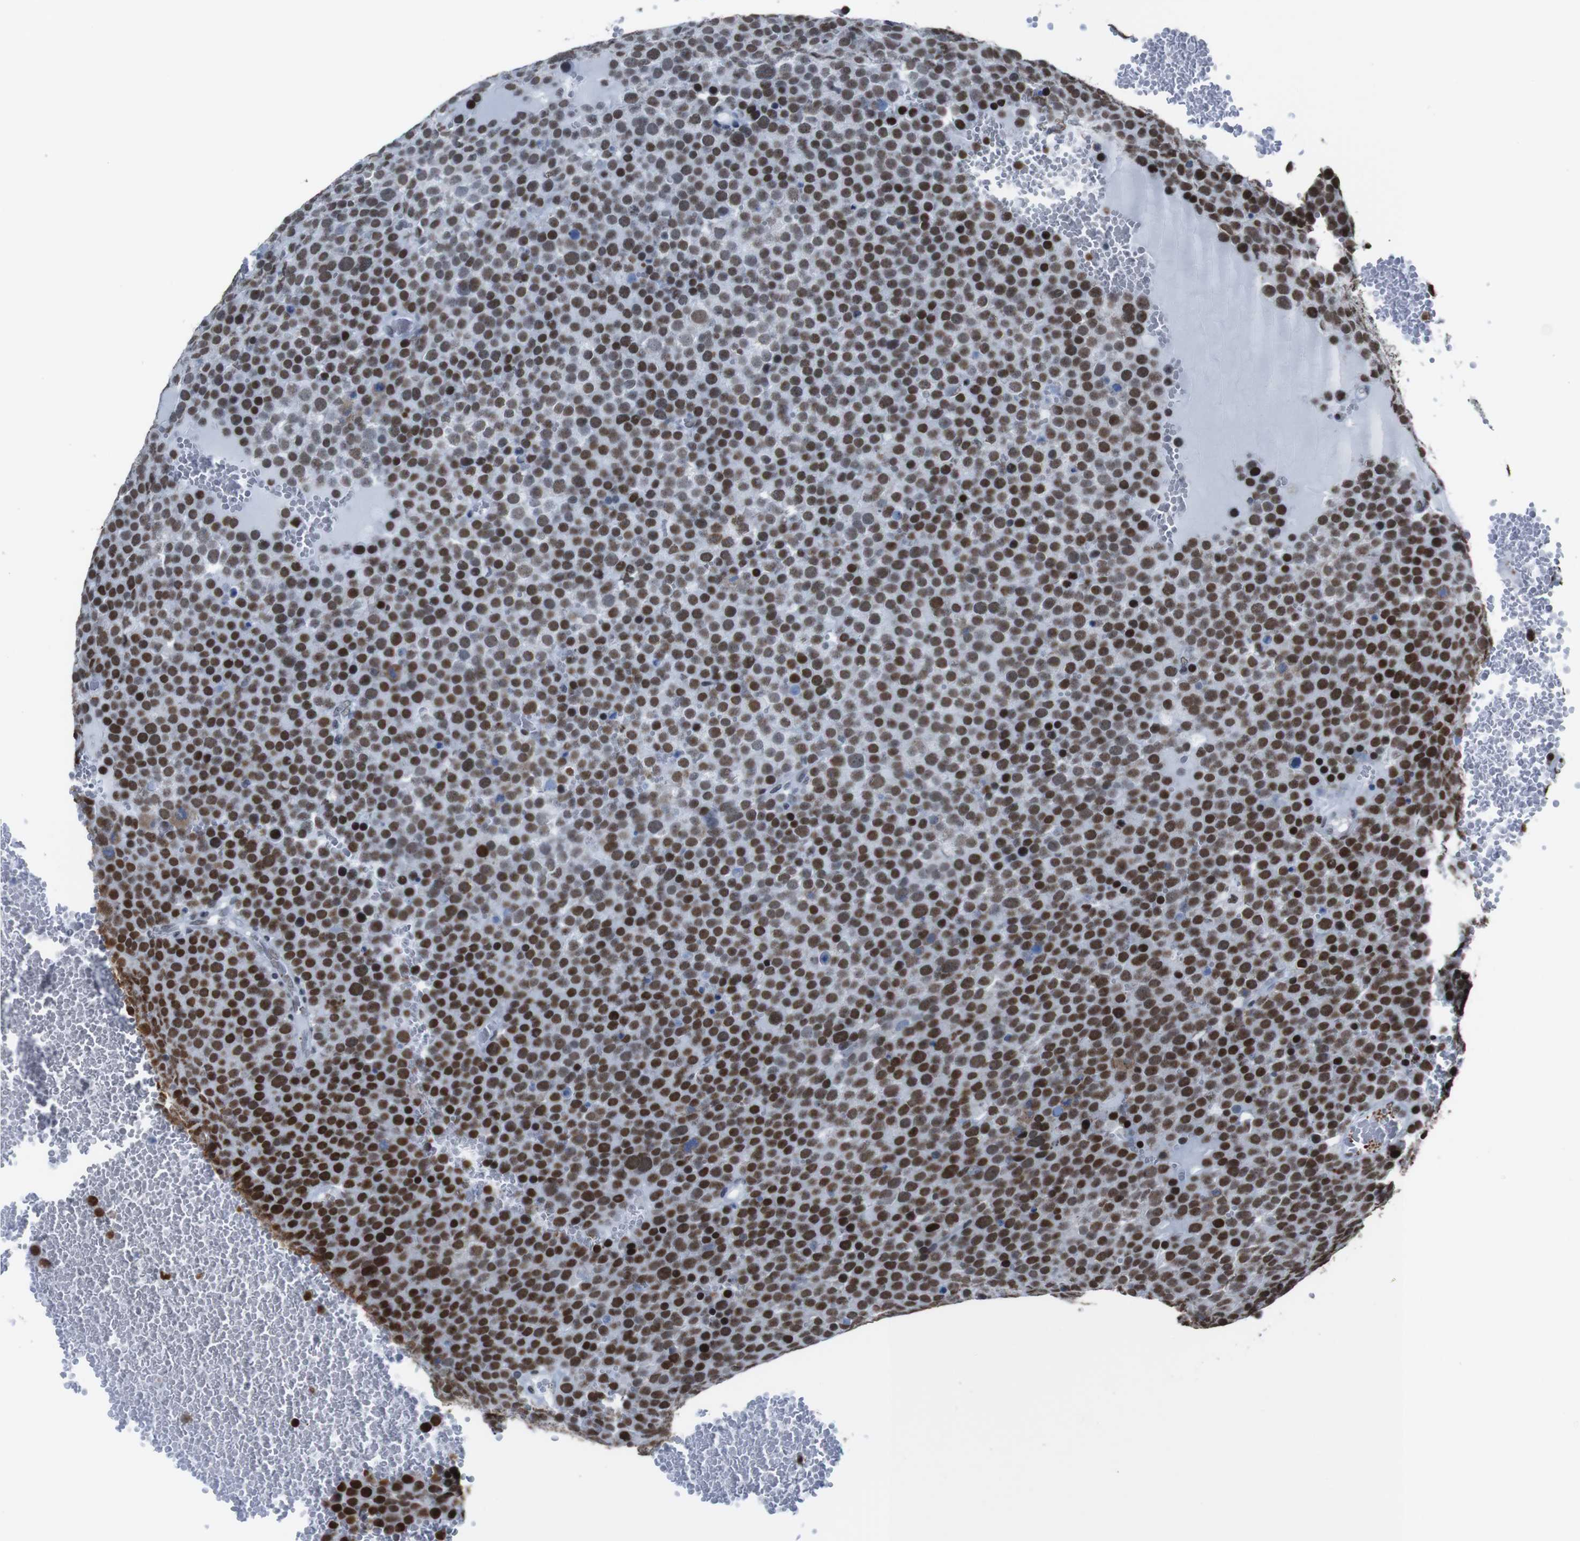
{"staining": {"intensity": "strong", "quantity": ">75%", "location": "nuclear"}, "tissue": "testis cancer", "cell_type": "Tumor cells", "image_type": "cancer", "snomed": [{"axis": "morphology", "description": "Seminoma, NOS"}, {"axis": "topography", "description": "Testis"}], "caption": "Immunohistochemical staining of testis cancer (seminoma) shows high levels of strong nuclear protein staining in approximately >75% of tumor cells. (Brightfield microscopy of DAB IHC at high magnification).", "gene": "ROMO1", "patient": {"sex": "male", "age": 71}}